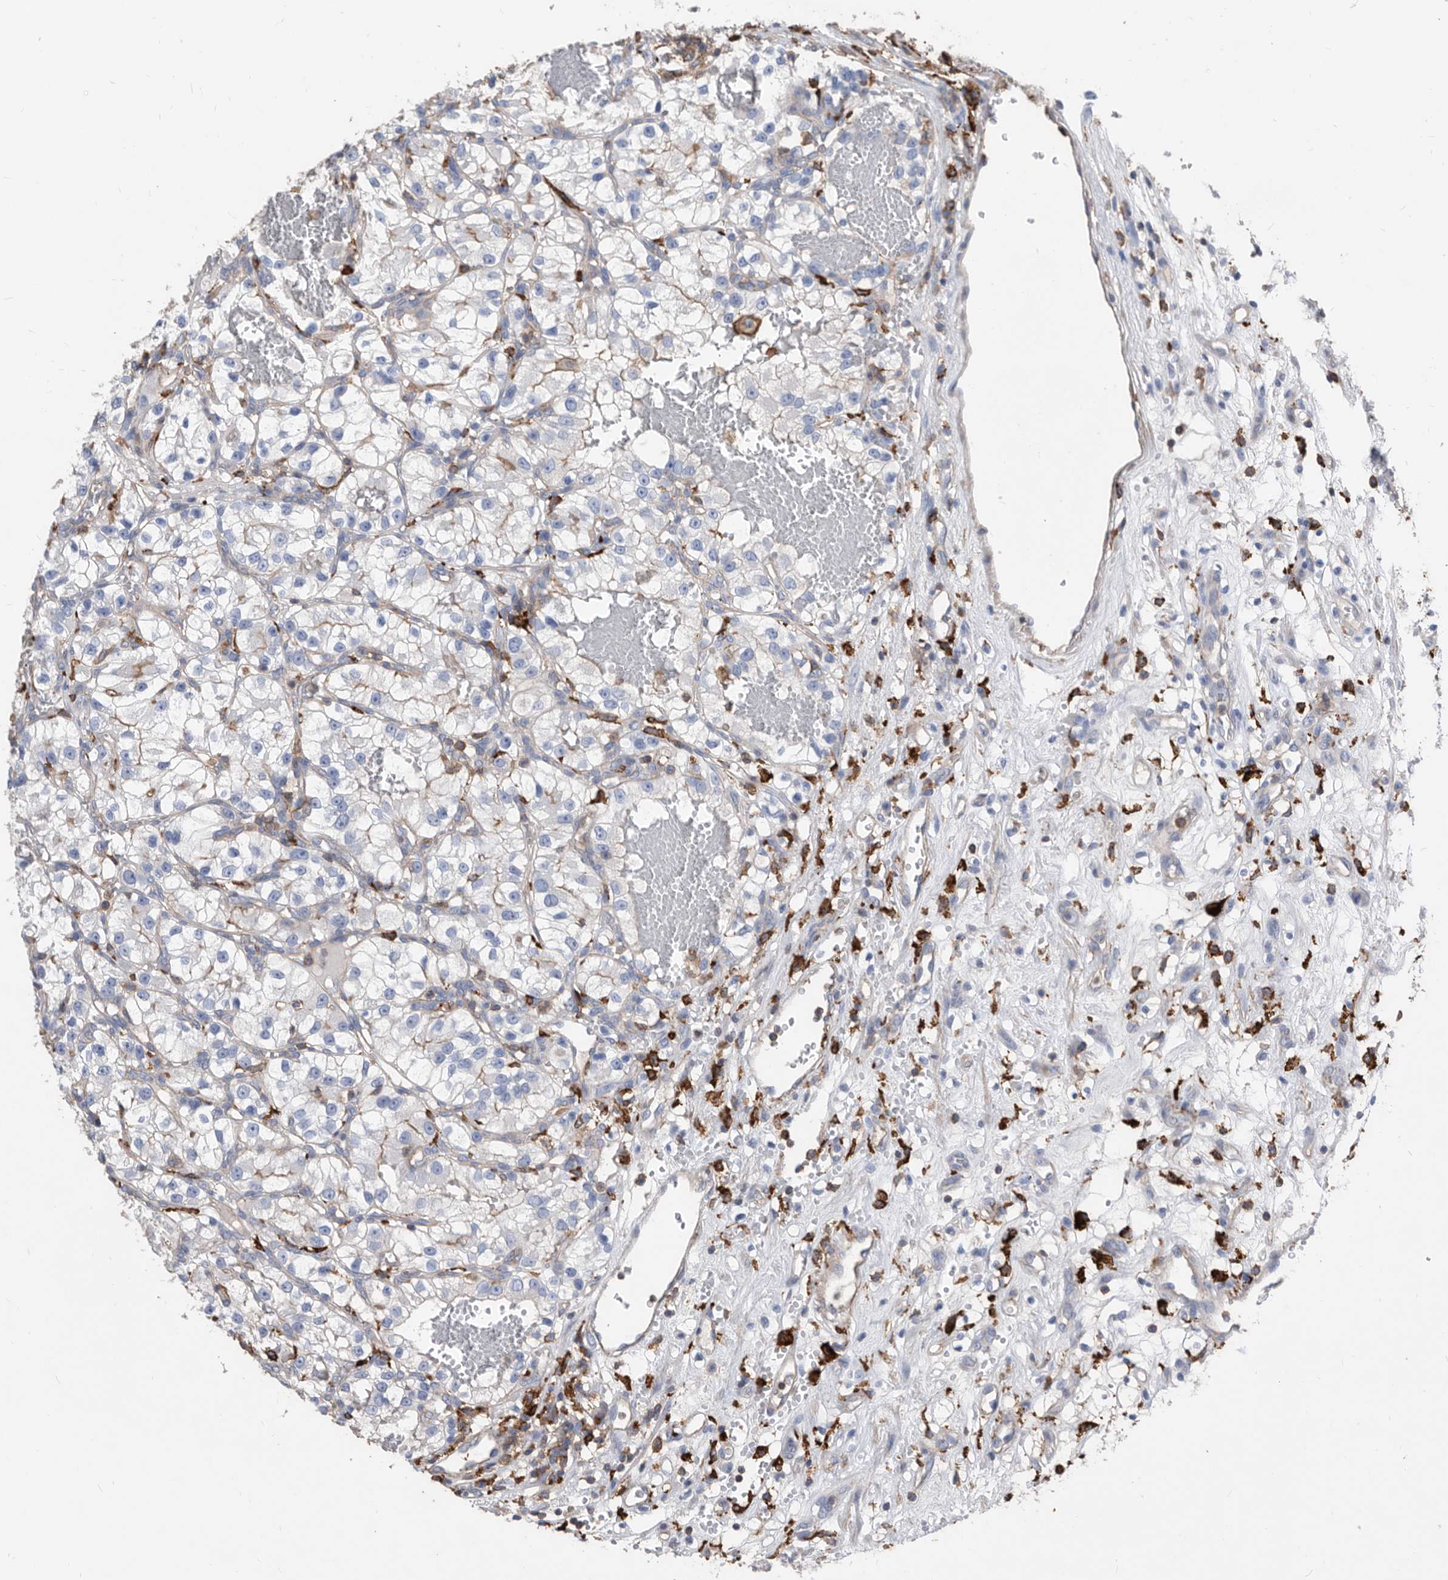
{"staining": {"intensity": "negative", "quantity": "none", "location": "none"}, "tissue": "renal cancer", "cell_type": "Tumor cells", "image_type": "cancer", "snomed": [{"axis": "morphology", "description": "Adenocarcinoma, NOS"}, {"axis": "topography", "description": "Kidney"}], "caption": "Immunohistochemical staining of adenocarcinoma (renal) exhibits no significant staining in tumor cells.", "gene": "MS4A4A", "patient": {"sex": "female", "age": 57}}